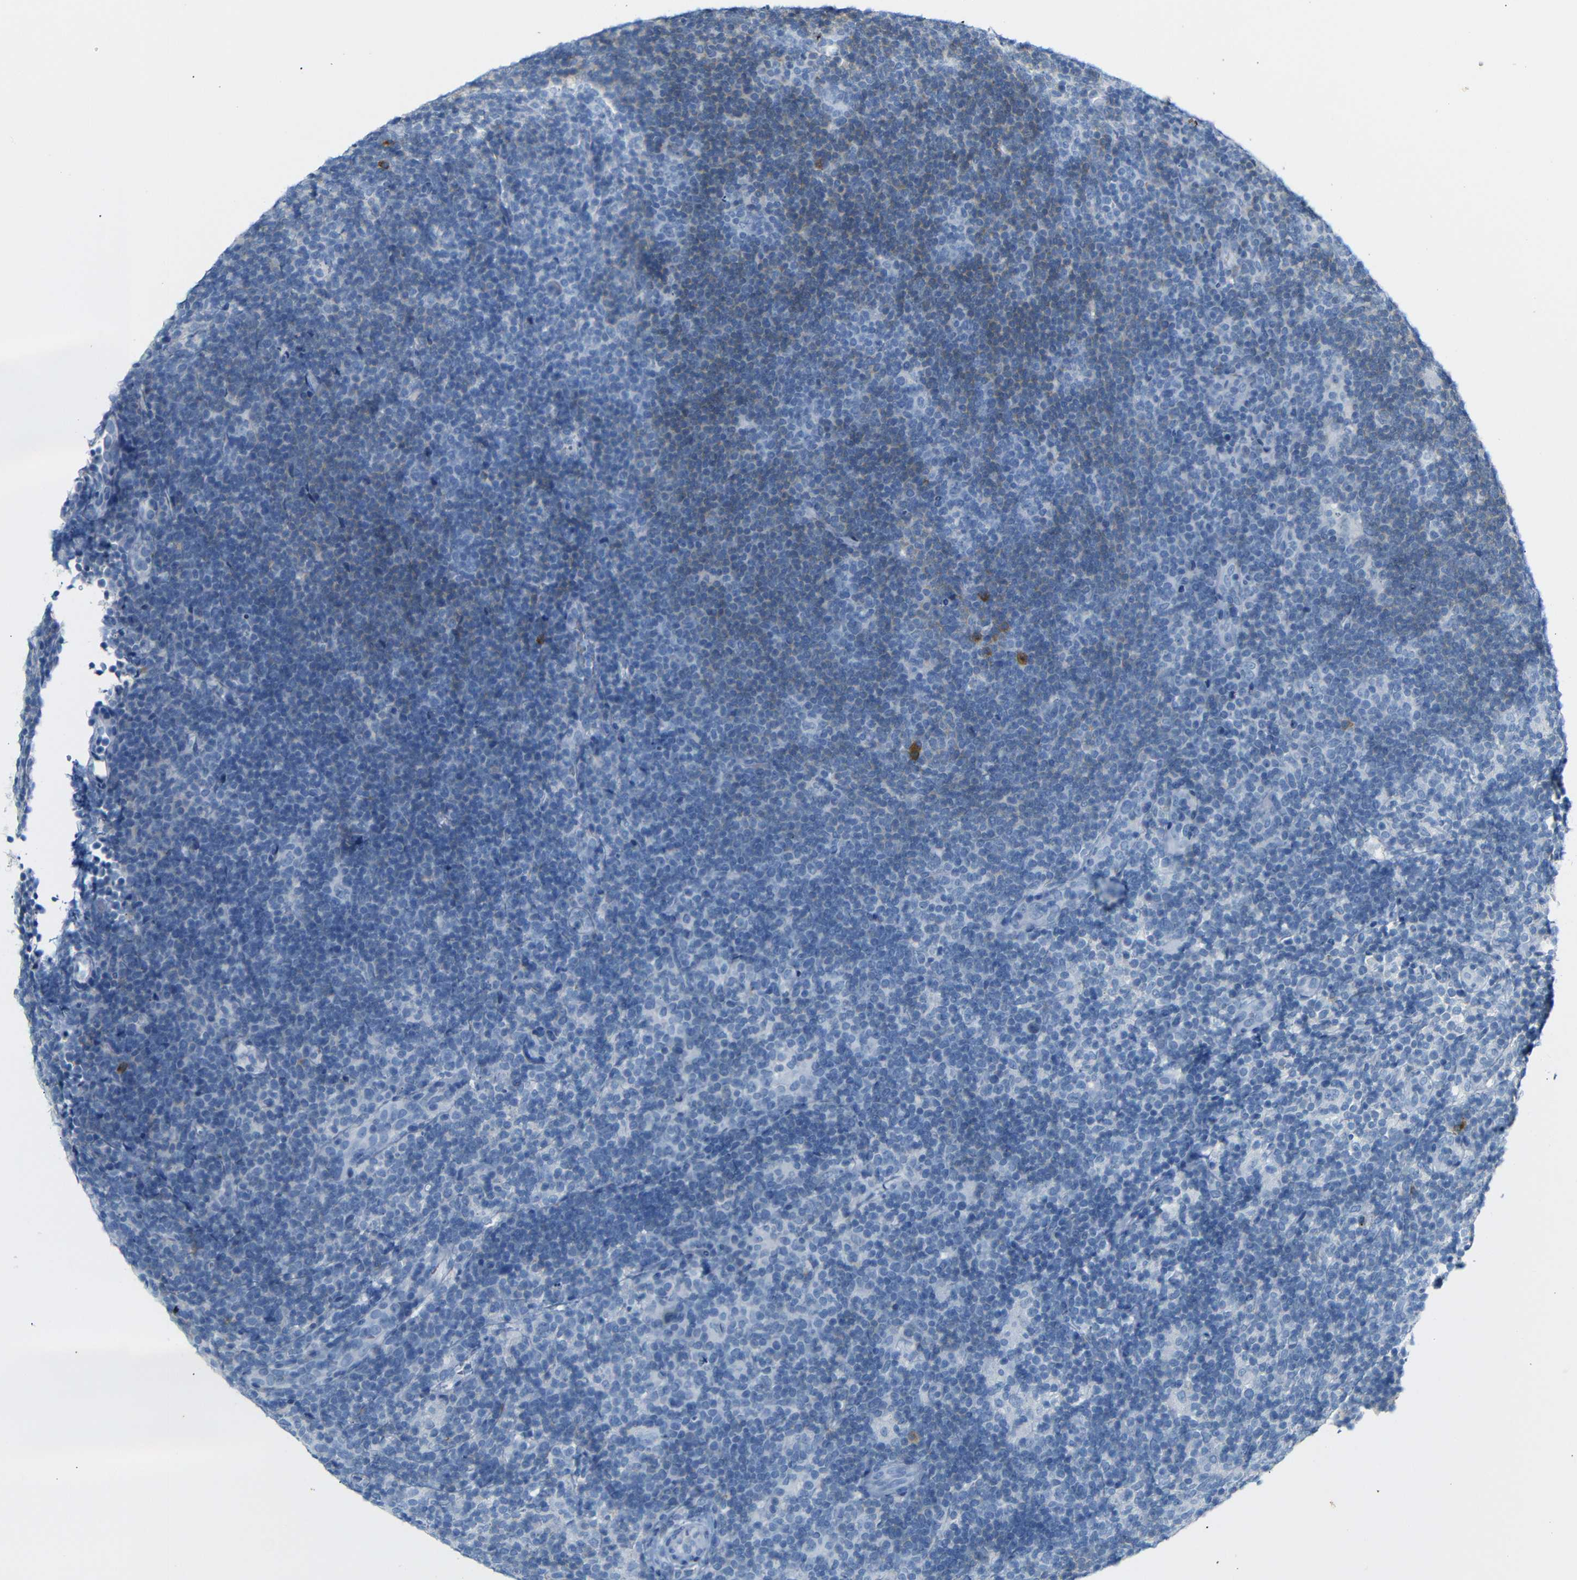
{"staining": {"intensity": "negative", "quantity": "none", "location": "none"}, "tissue": "lymphoma", "cell_type": "Tumor cells", "image_type": "cancer", "snomed": [{"axis": "morphology", "description": "Hodgkin's disease, NOS"}, {"axis": "topography", "description": "Lymph node"}], "caption": "IHC histopathology image of lymphoma stained for a protein (brown), which shows no staining in tumor cells. Brightfield microscopy of immunohistochemistry stained with DAB (brown) and hematoxylin (blue), captured at high magnification.", "gene": "FCRL1", "patient": {"sex": "female", "age": 57}}